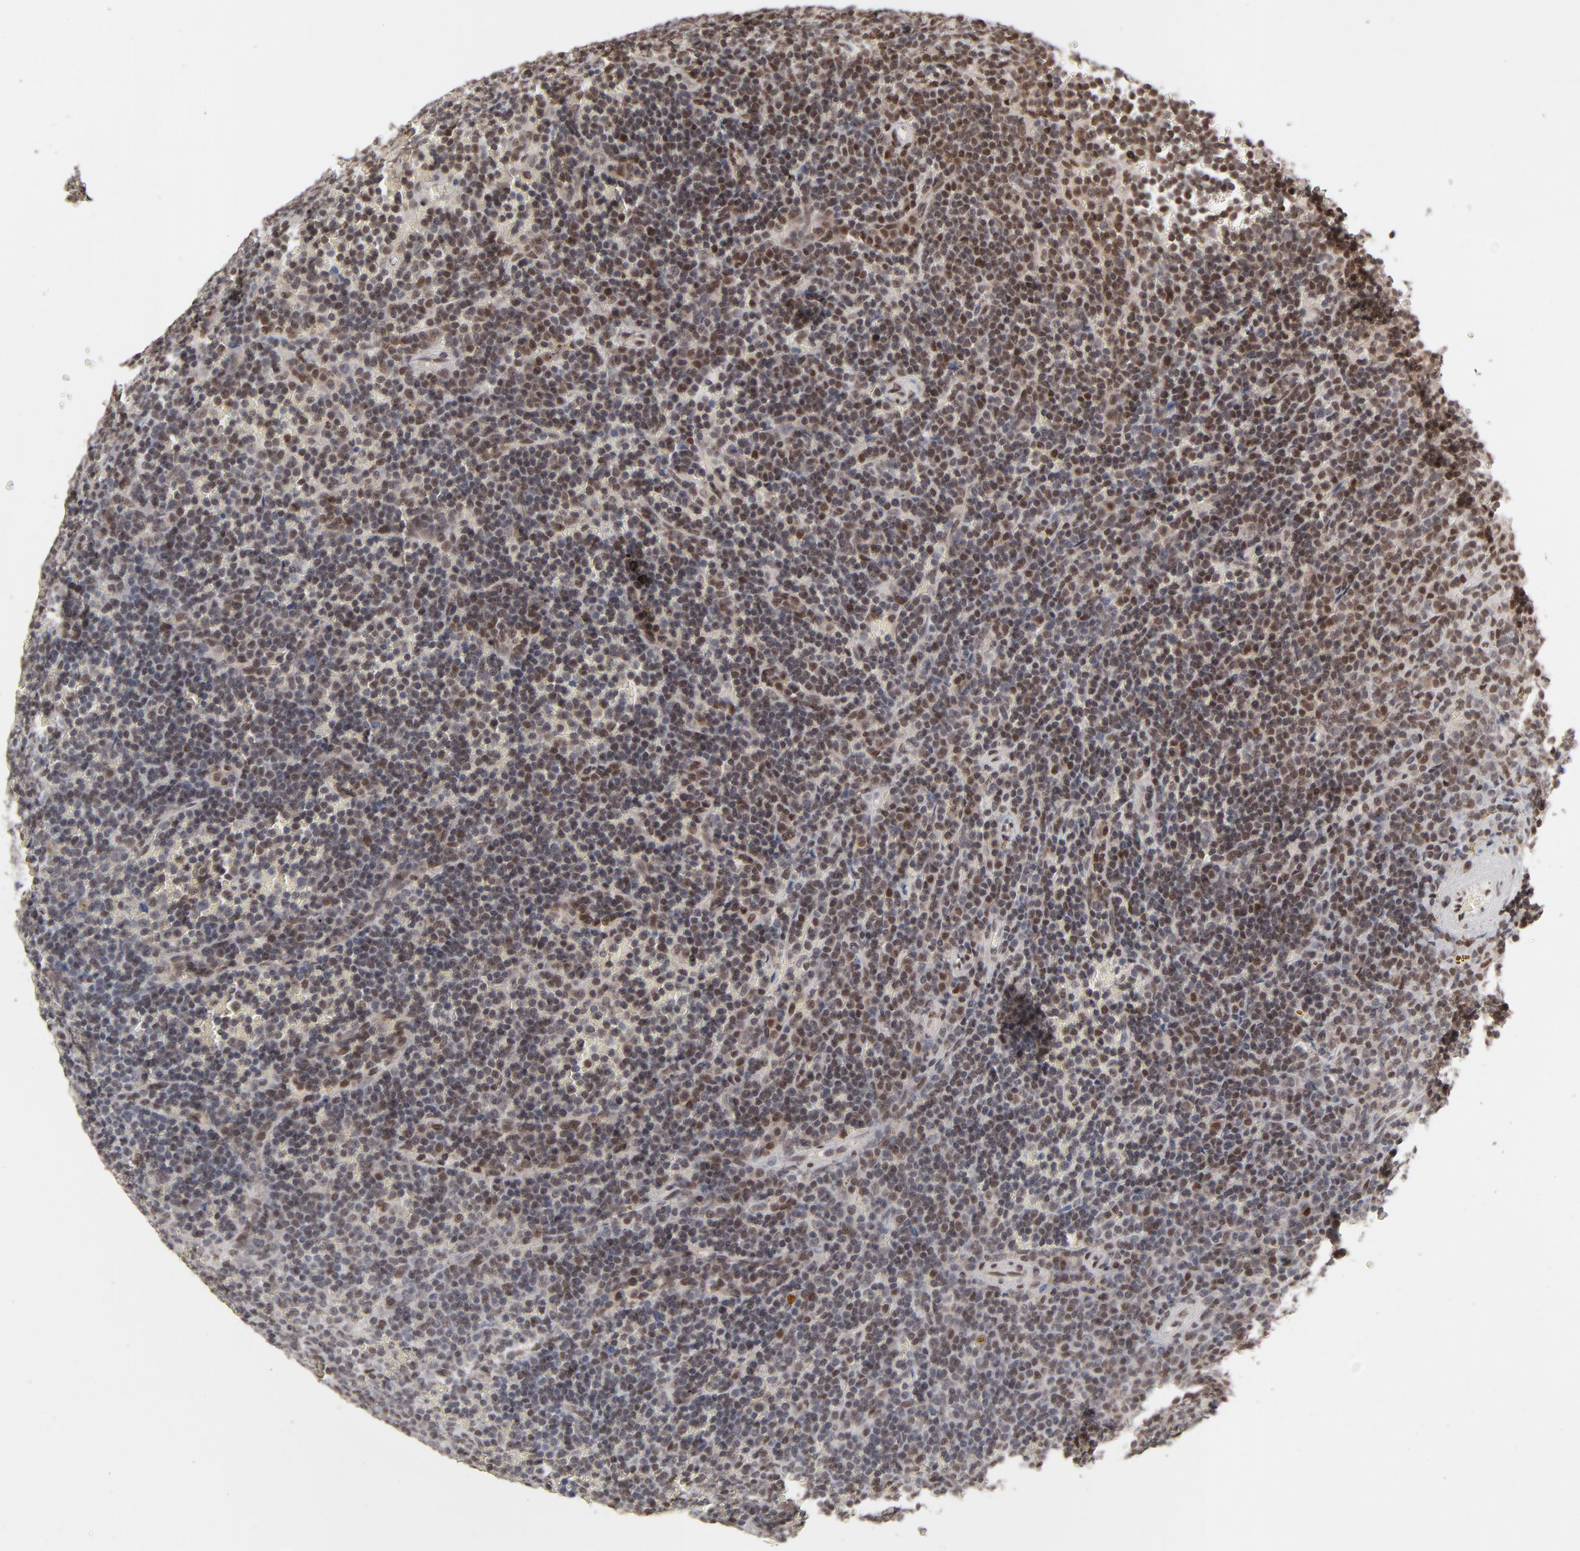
{"staining": {"intensity": "moderate", "quantity": ">75%", "location": "nuclear"}, "tissue": "lymphoma", "cell_type": "Tumor cells", "image_type": "cancer", "snomed": [{"axis": "morphology", "description": "Malignant lymphoma, non-Hodgkin's type, Low grade"}, {"axis": "topography", "description": "Spleen"}], "caption": "This histopathology image displays lymphoma stained with IHC to label a protein in brown. The nuclear of tumor cells show moderate positivity for the protein. Nuclei are counter-stained blue.", "gene": "IRF9", "patient": {"sex": "male", "age": 80}}